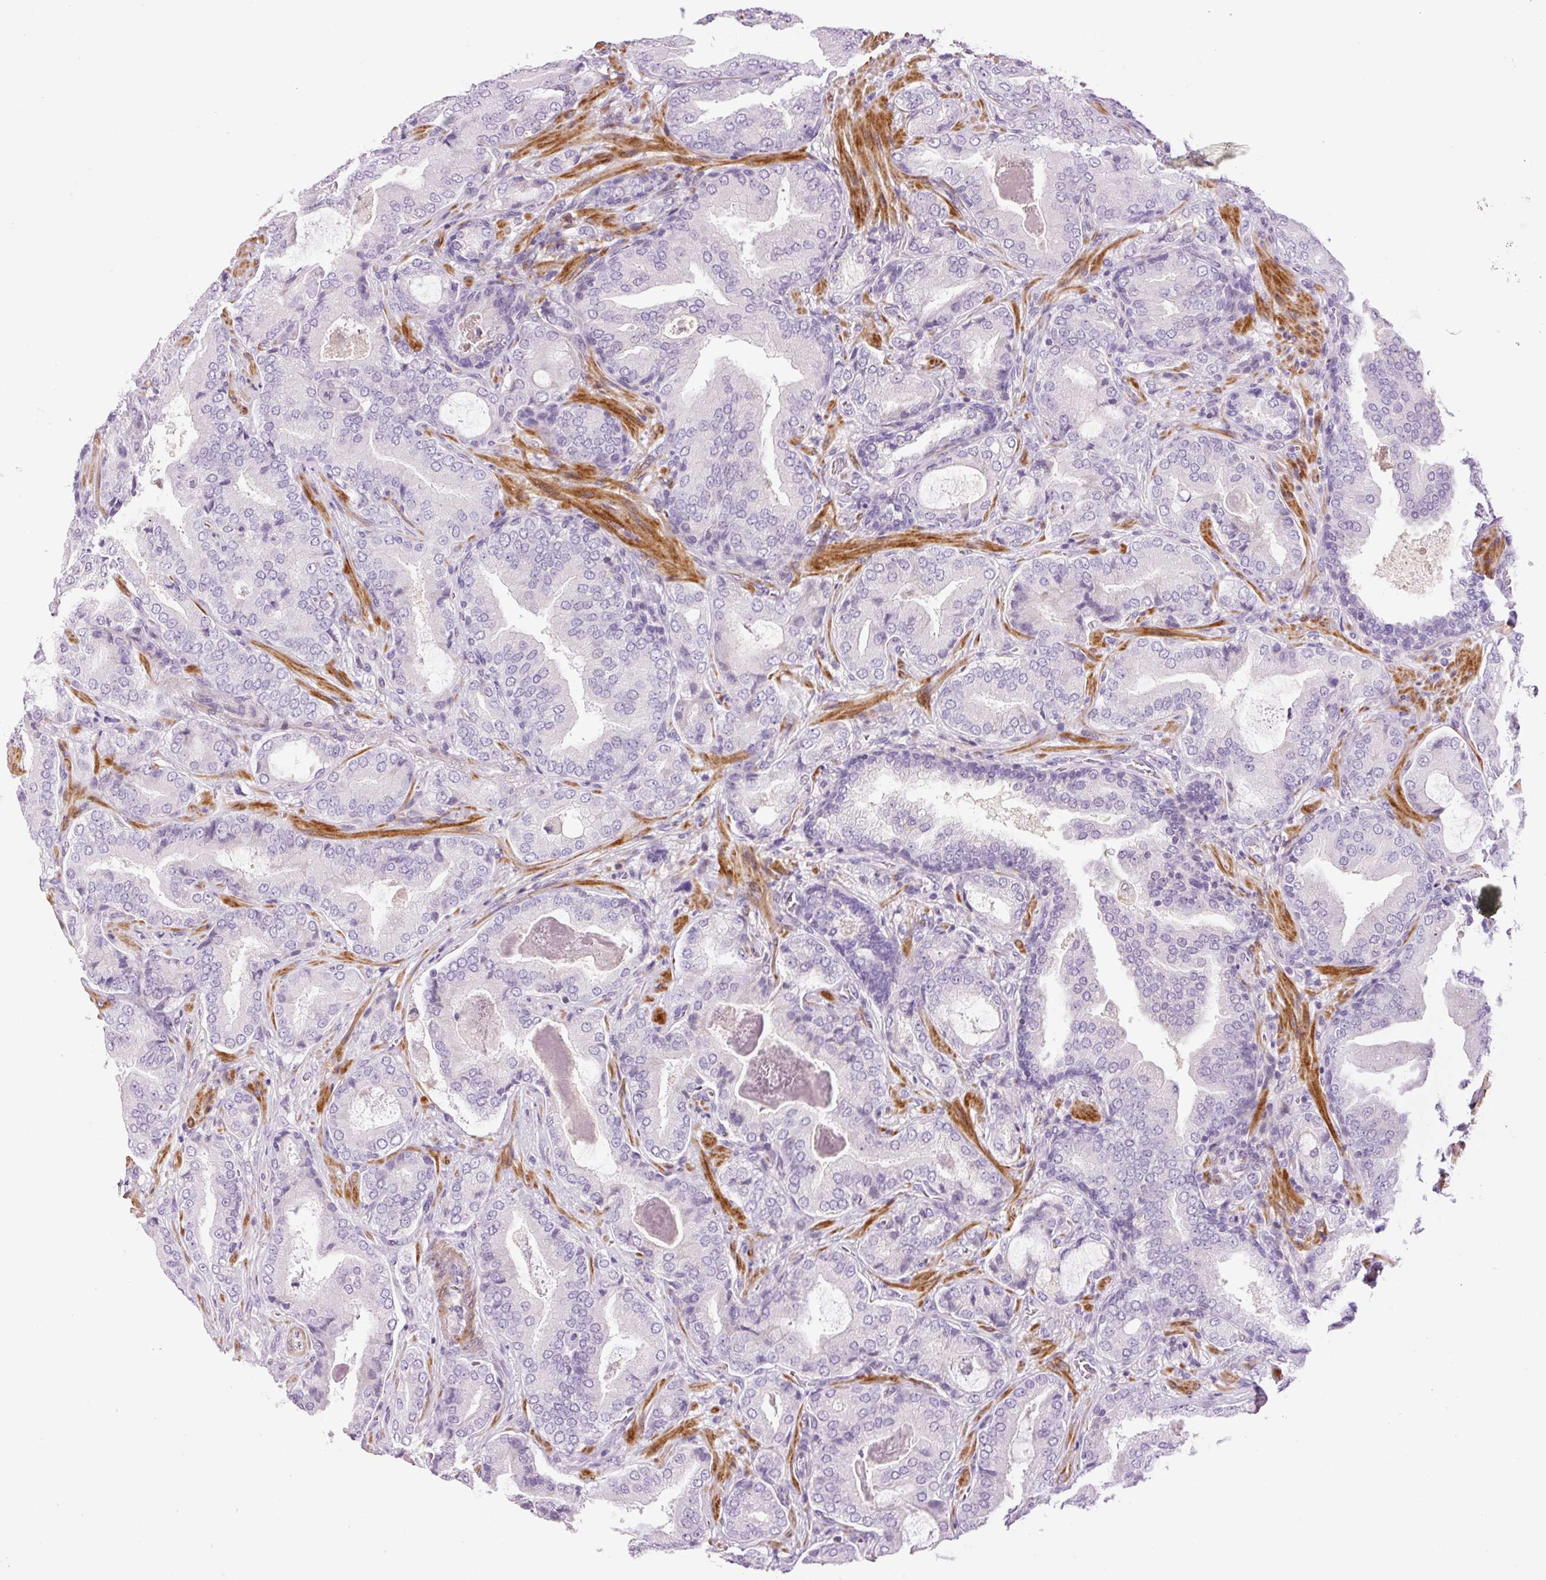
{"staining": {"intensity": "negative", "quantity": "none", "location": "none"}, "tissue": "prostate cancer", "cell_type": "Tumor cells", "image_type": "cancer", "snomed": [{"axis": "morphology", "description": "Adenocarcinoma, High grade"}, {"axis": "topography", "description": "Prostate"}], "caption": "Immunohistochemistry image of human prostate high-grade adenocarcinoma stained for a protein (brown), which reveals no positivity in tumor cells.", "gene": "HNF1A", "patient": {"sex": "male", "age": 68}}